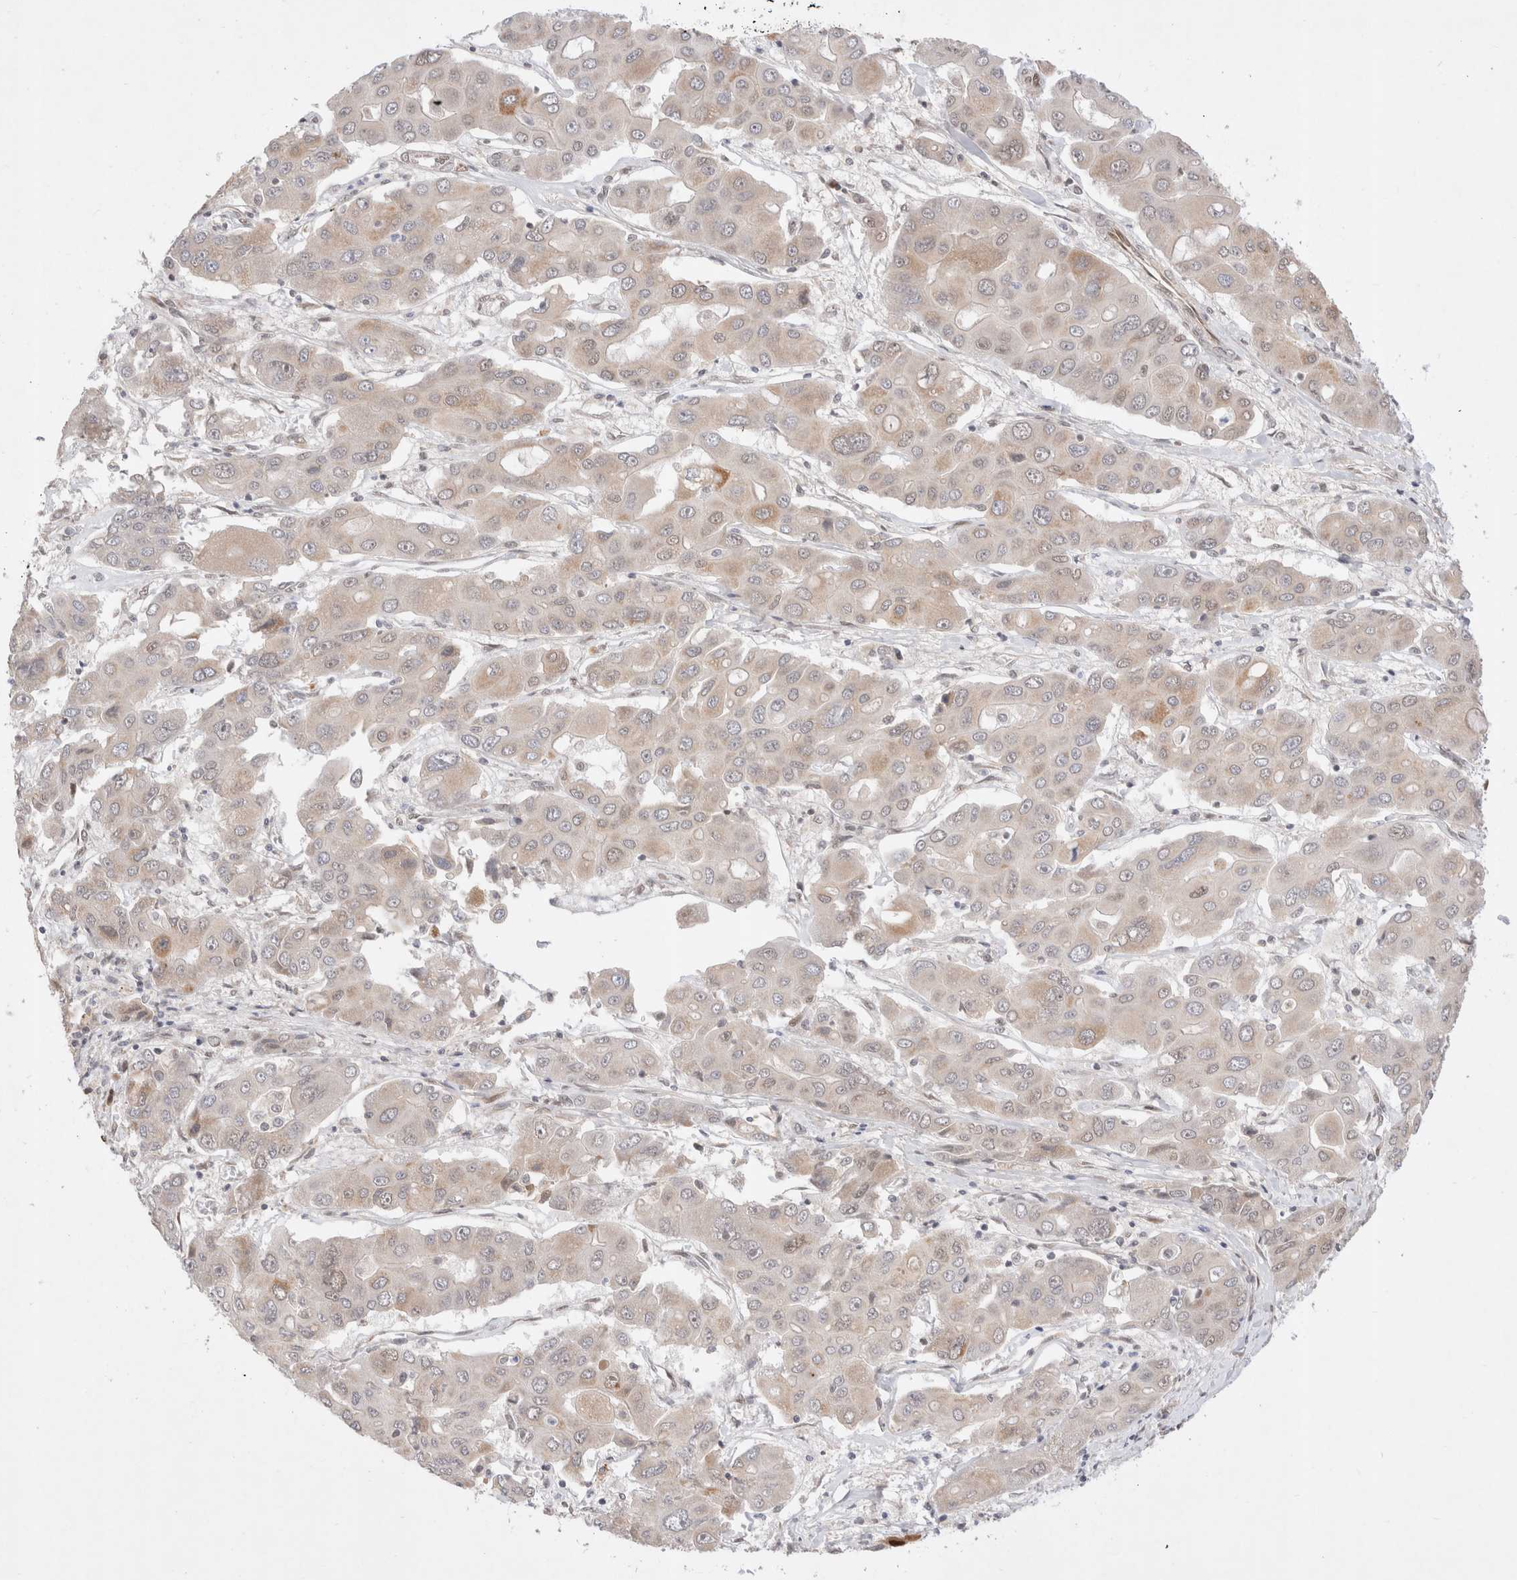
{"staining": {"intensity": "weak", "quantity": "25%-75%", "location": "cytoplasmic/membranous,nuclear"}, "tissue": "liver cancer", "cell_type": "Tumor cells", "image_type": "cancer", "snomed": [{"axis": "morphology", "description": "Cholangiocarcinoma"}, {"axis": "topography", "description": "Liver"}], "caption": "Cholangiocarcinoma (liver) was stained to show a protein in brown. There is low levels of weak cytoplasmic/membranous and nuclear positivity in about 25%-75% of tumor cells. (DAB (3,3'-diaminobenzidine) IHC, brown staining for protein, blue staining for nuclei).", "gene": "GTF2I", "patient": {"sex": "male", "age": 67}}